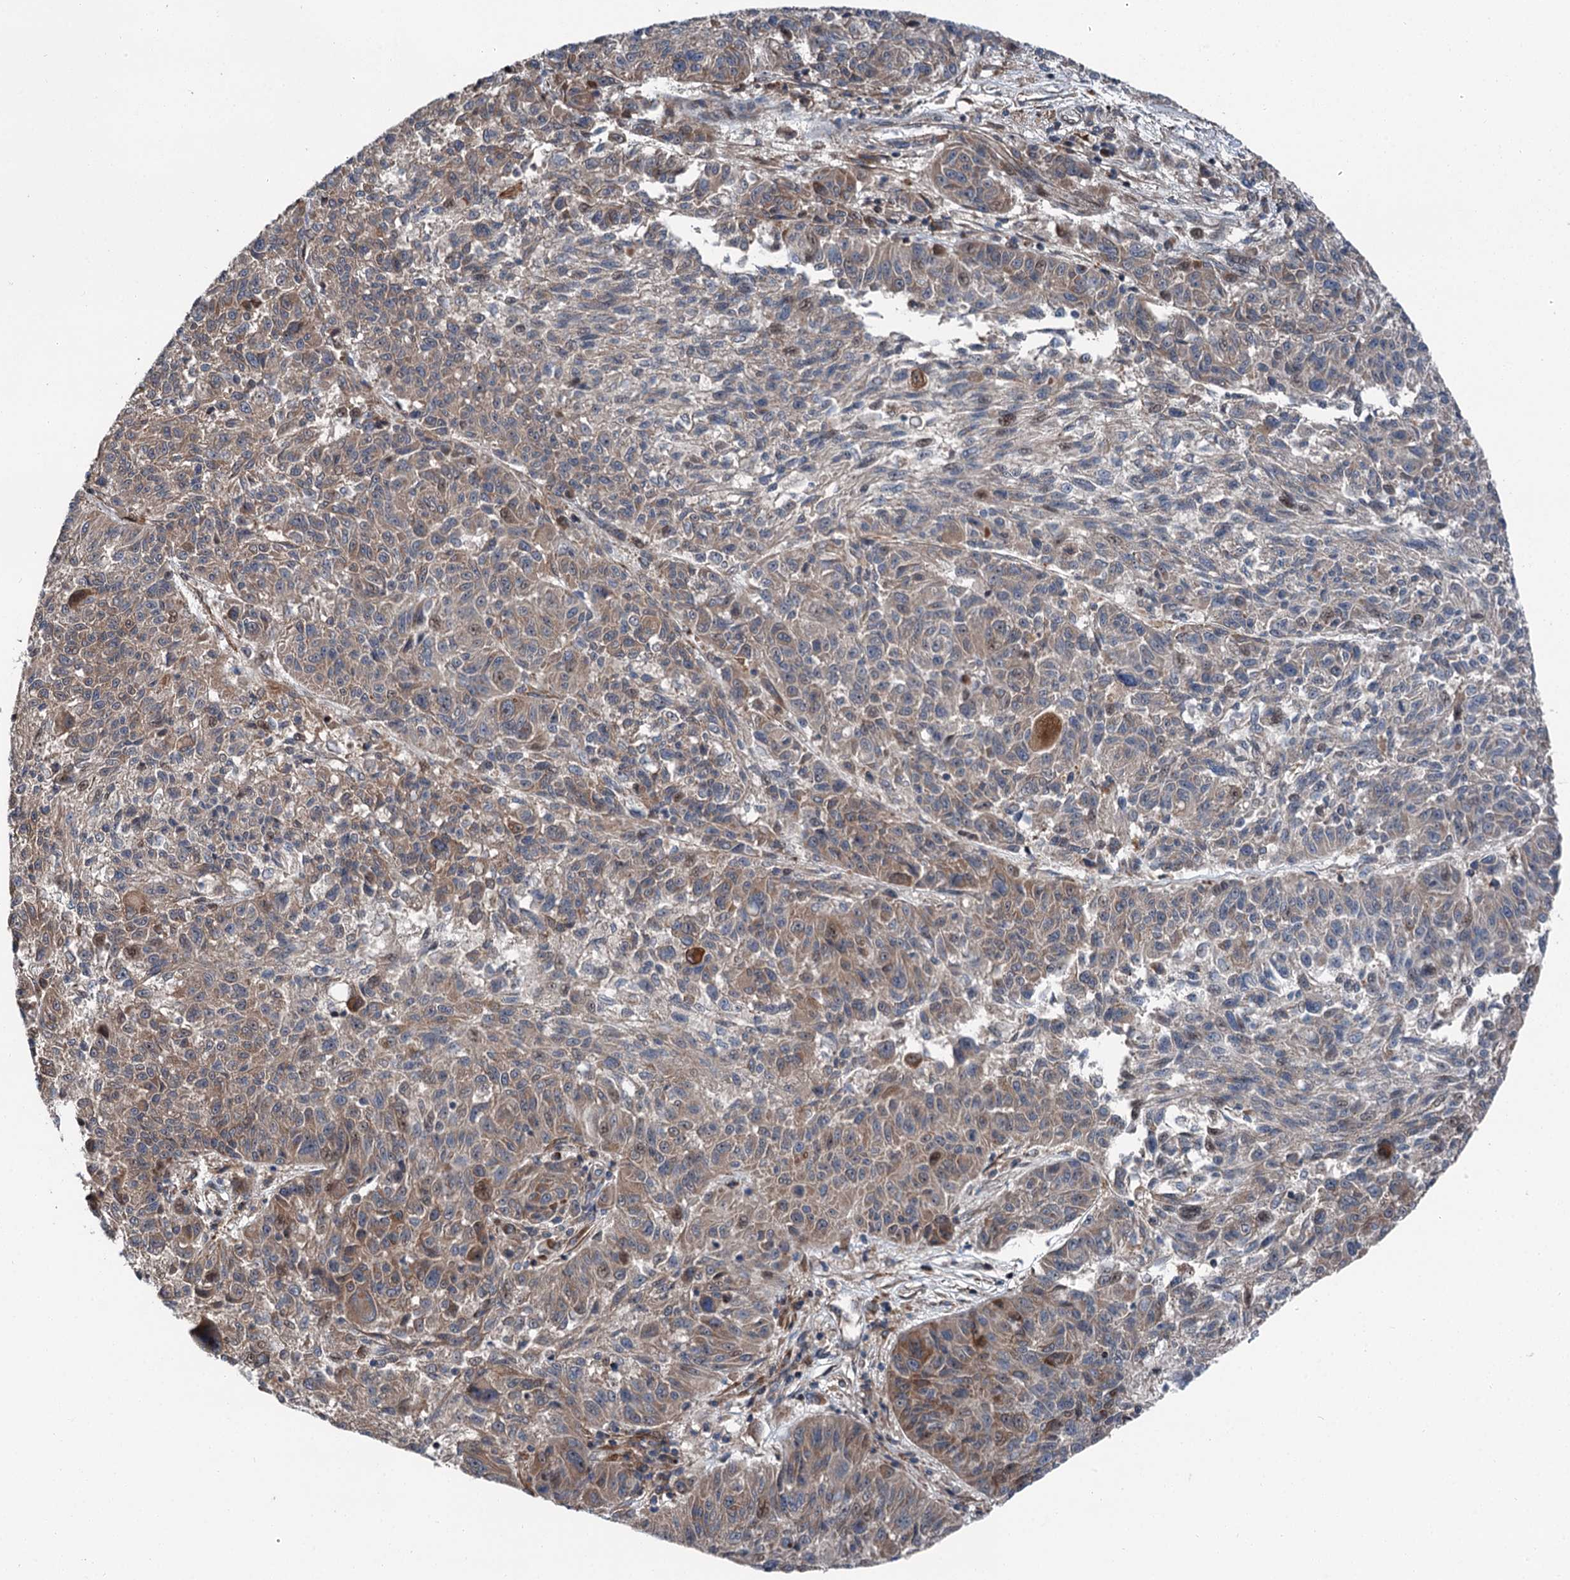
{"staining": {"intensity": "moderate", "quantity": "<25%", "location": "cytoplasmic/membranous"}, "tissue": "melanoma", "cell_type": "Tumor cells", "image_type": "cancer", "snomed": [{"axis": "morphology", "description": "Malignant melanoma, NOS"}, {"axis": "topography", "description": "Skin"}], "caption": "Melanoma stained for a protein demonstrates moderate cytoplasmic/membranous positivity in tumor cells. (DAB IHC with brightfield microscopy, high magnification).", "gene": "POLR1D", "patient": {"sex": "male", "age": 53}}